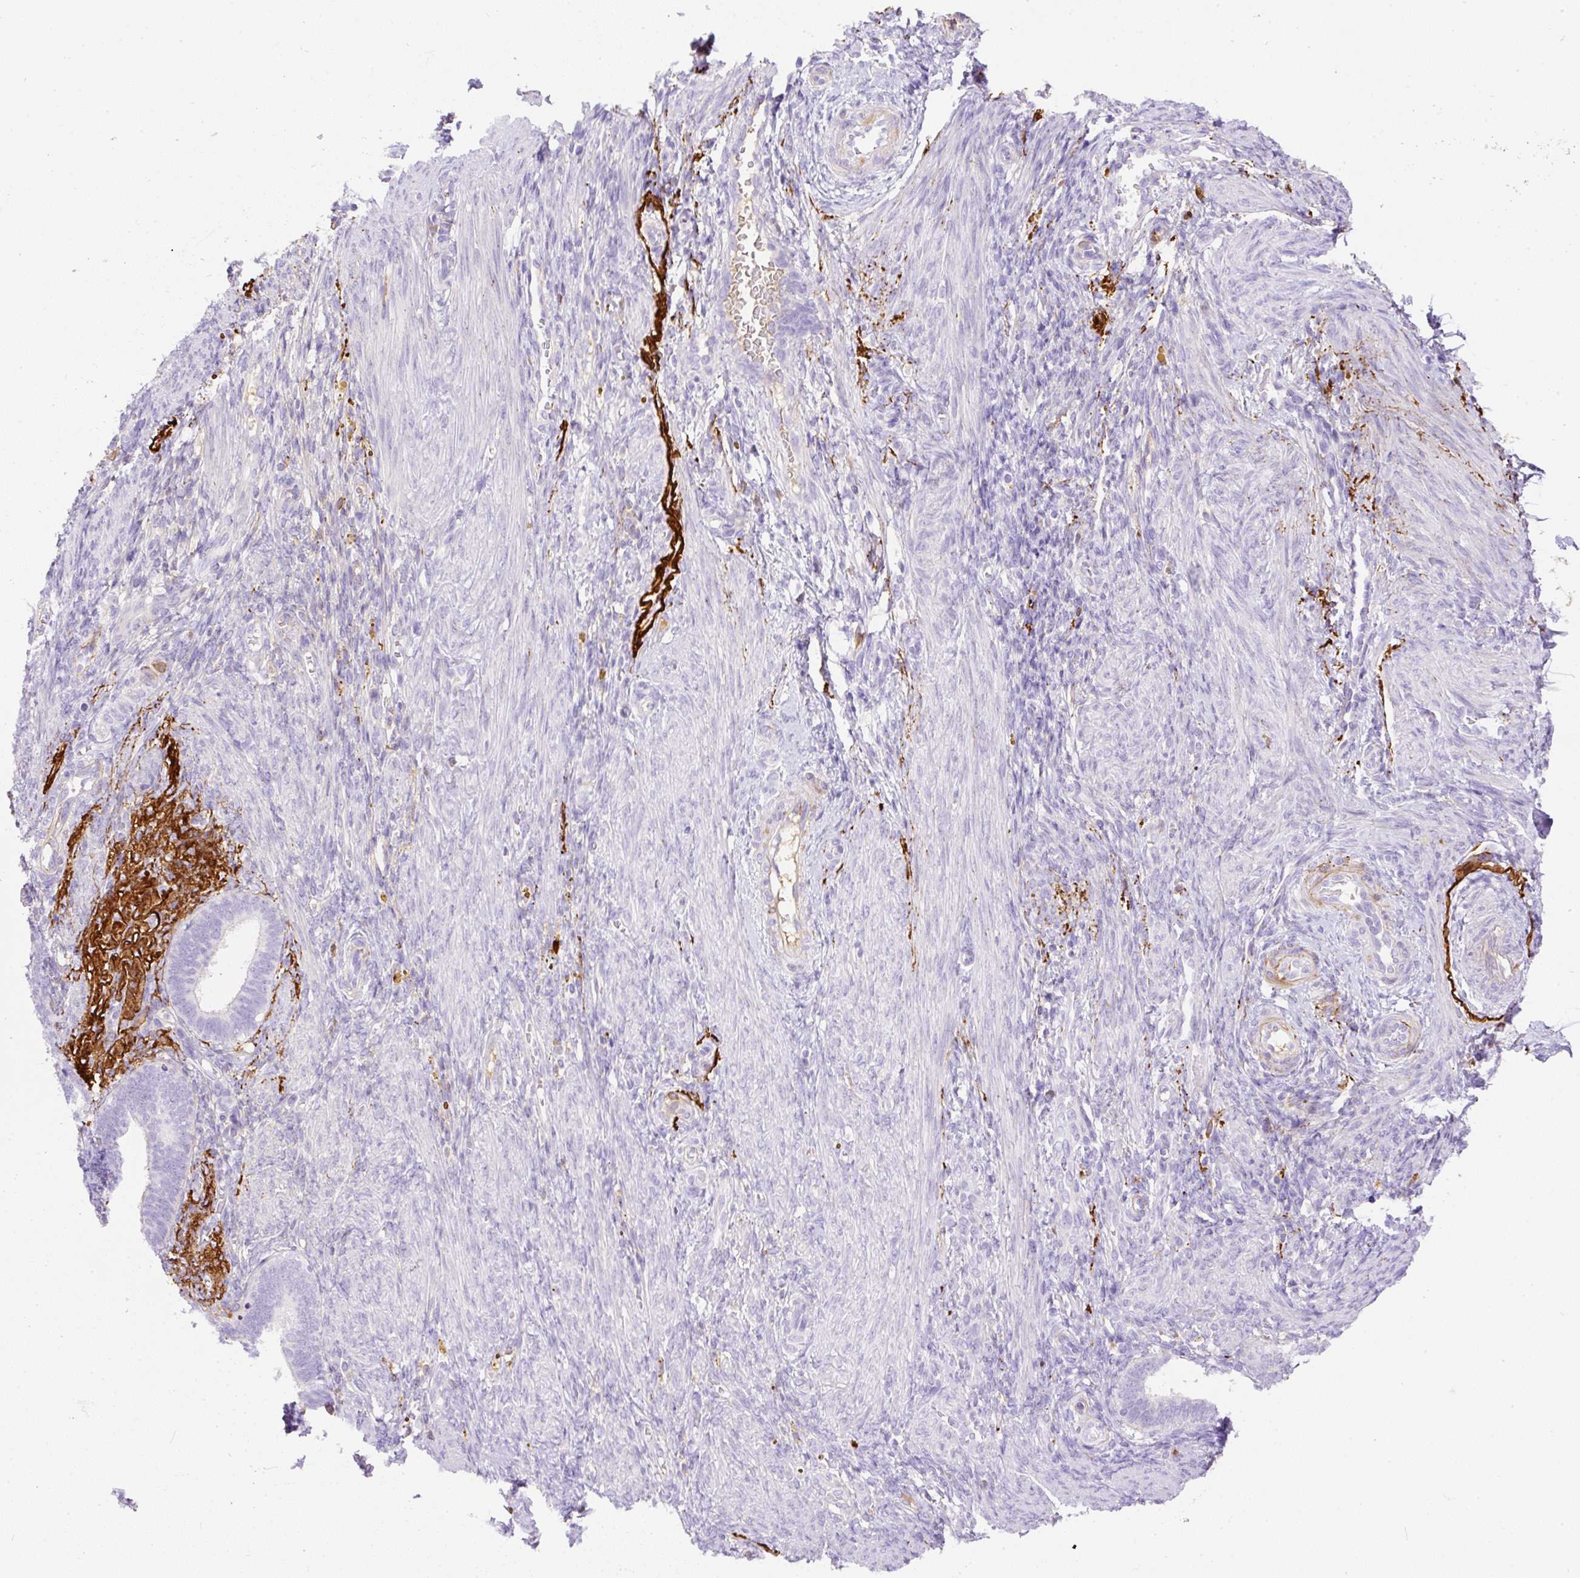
{"staining": {"intensity": "weak", "quantity": "<25%", "location": "cytoplasmic/membranous"}, "tissue": "endometrium", "cell_type": "Cells in endometrial stroma", "image_type": "normal", "snomed": [{"axis": "morphology", "description": "Normal tissue, NOS"}, {"axis": "topography", "description": "Endometrium"}], "caption": "IHC of benign endometrium exhibits no expression in cells in endometrial stroma. (DAB IHC, high magnification).", "gene": "APCS", "patient": {"sex": "female", "age": 34}}